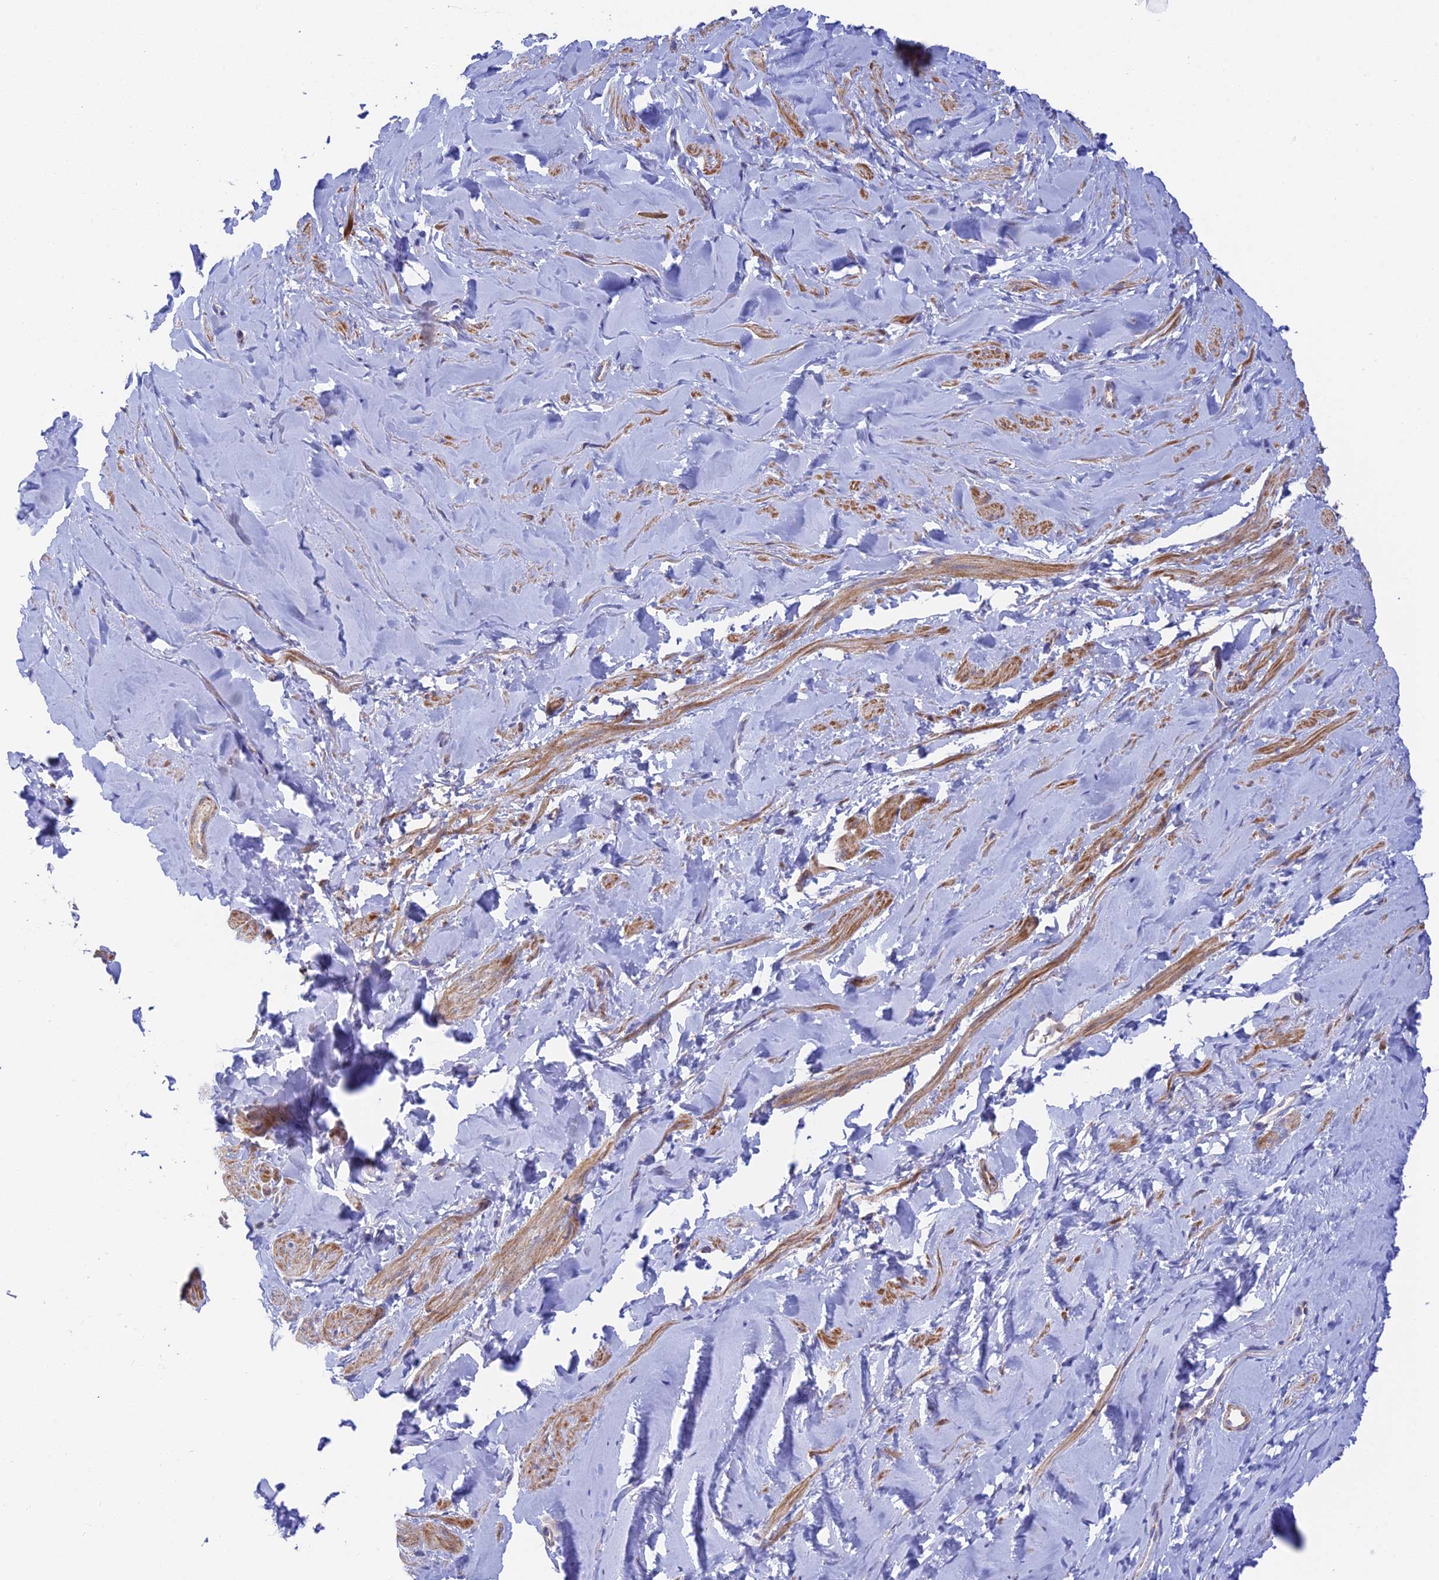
{"staining": {"intensity": "moderate", "quantity": ">75%", "location": "cytoplasmic/membranous"}, "tissue": "smooth muscle", "cell_type": "Smooth muscle cells", "image_type": "normal", "snomed": [{"axis": "morphology", "description": "Normal tissue, NOS"}, {"axis": "topography", "description": "Smooth muscle"}, {"axis": "topography", "description": "Peripheral nerve tissue"}], "caption": "This is a photomicrograph of immunohistochemistry (IHC) staining of unremarkable smooth muscle, which shows moderate positivity in the cytoplasmic/membranous of smooth muscle cells.", "gene": "CSPG4", "patient": {"sex": "male", "age": 69}}